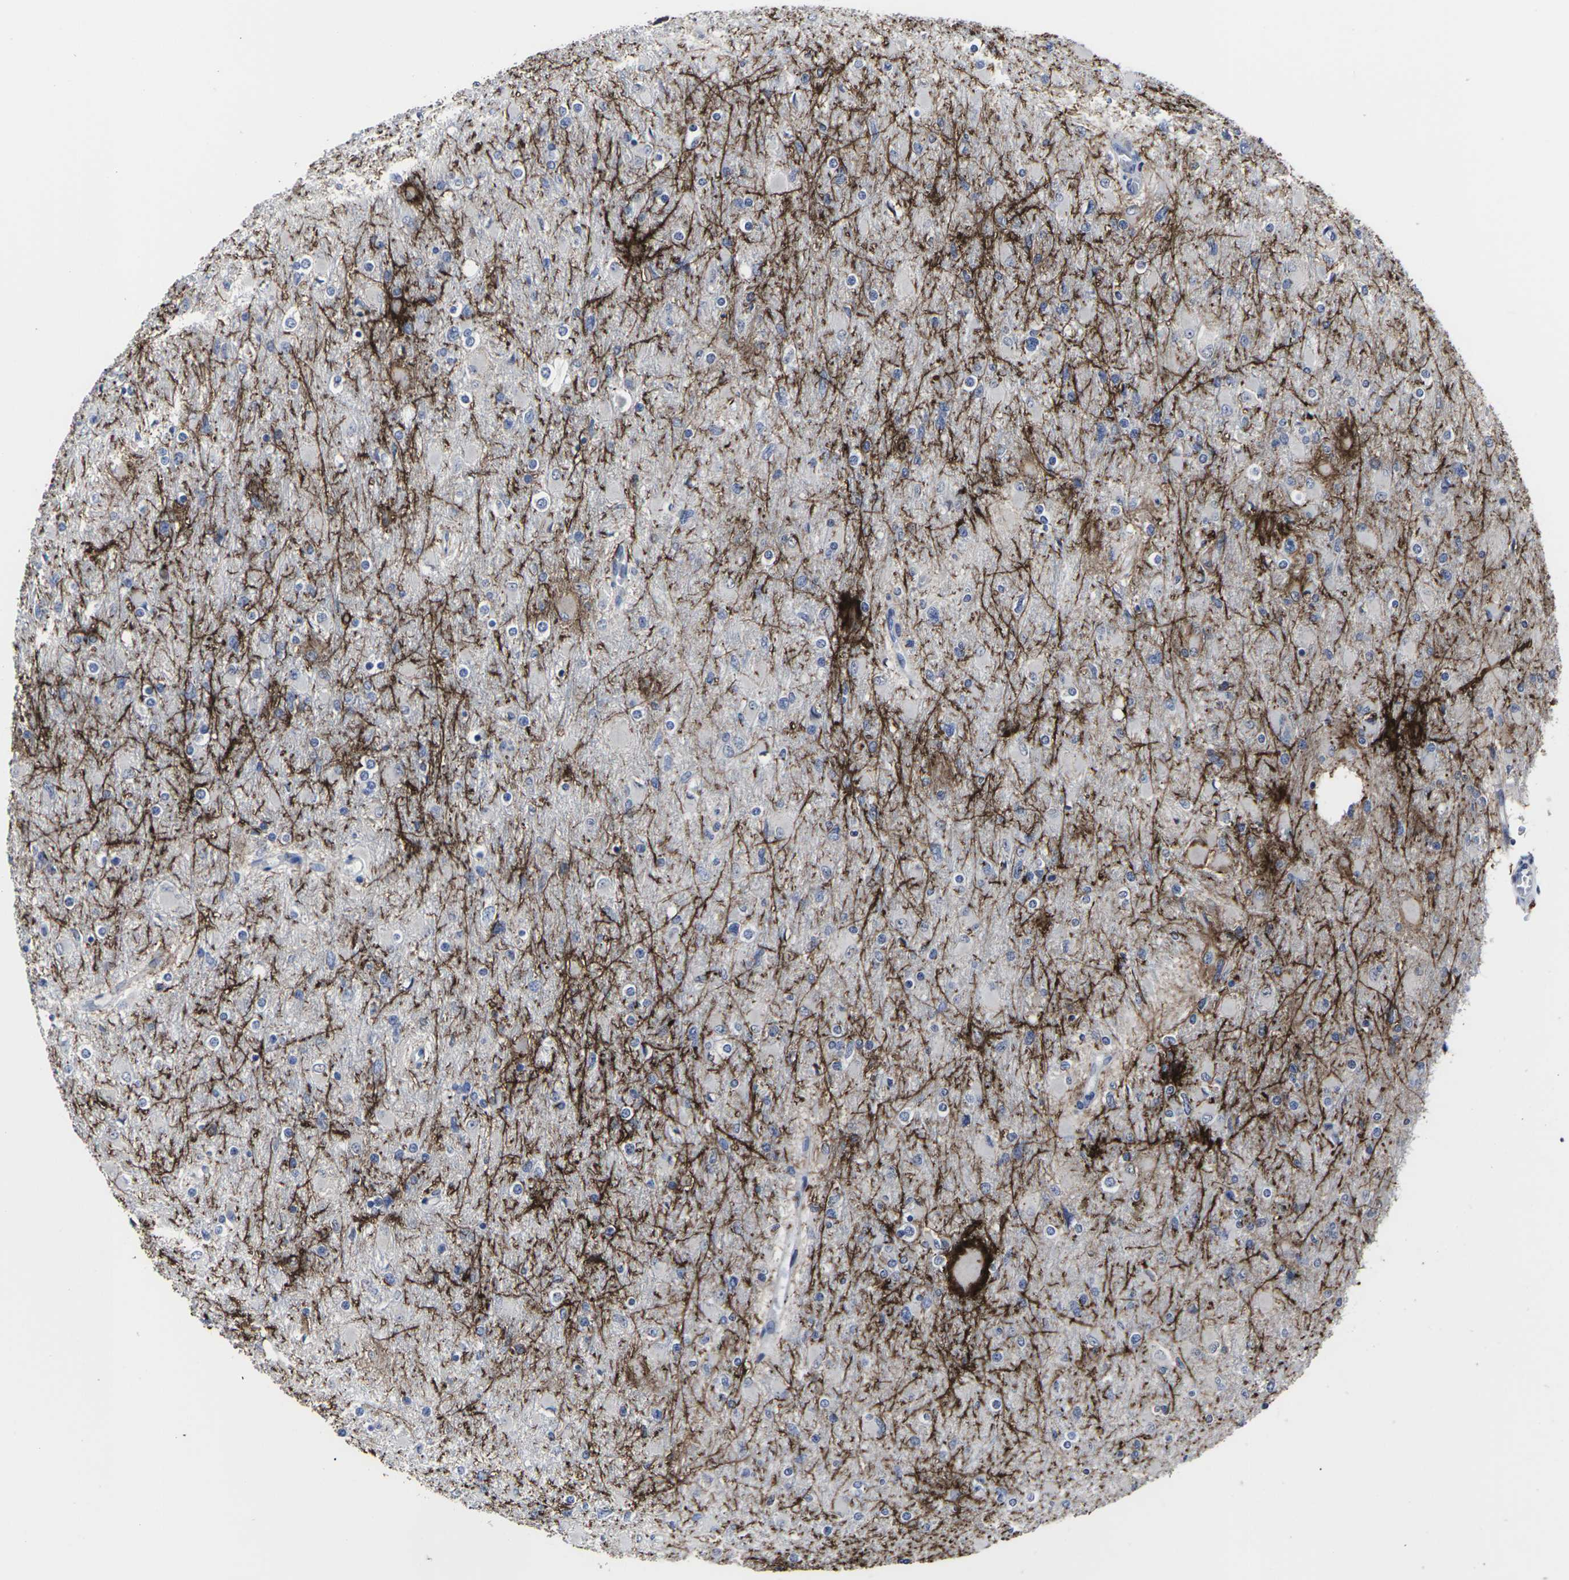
{"staining": {"intensity": "negative", "quantity": "none", "location": "none"}, "tissue": "glioma", "cell_type": "Tumor cells", "image_type": "cancer", "snomed": [{"axis": "morphology", "description": "Glioma, malignant, High grade"}, {"axis": "topography", "description": "Cerebral cortex"}], "caption": "An image of malignant glioma (high-grade) stained for a protein exhibits no brown staining in tumor cells.", "gene": "MSANTD4", "patient": {"sex": "female", "age": 36}}